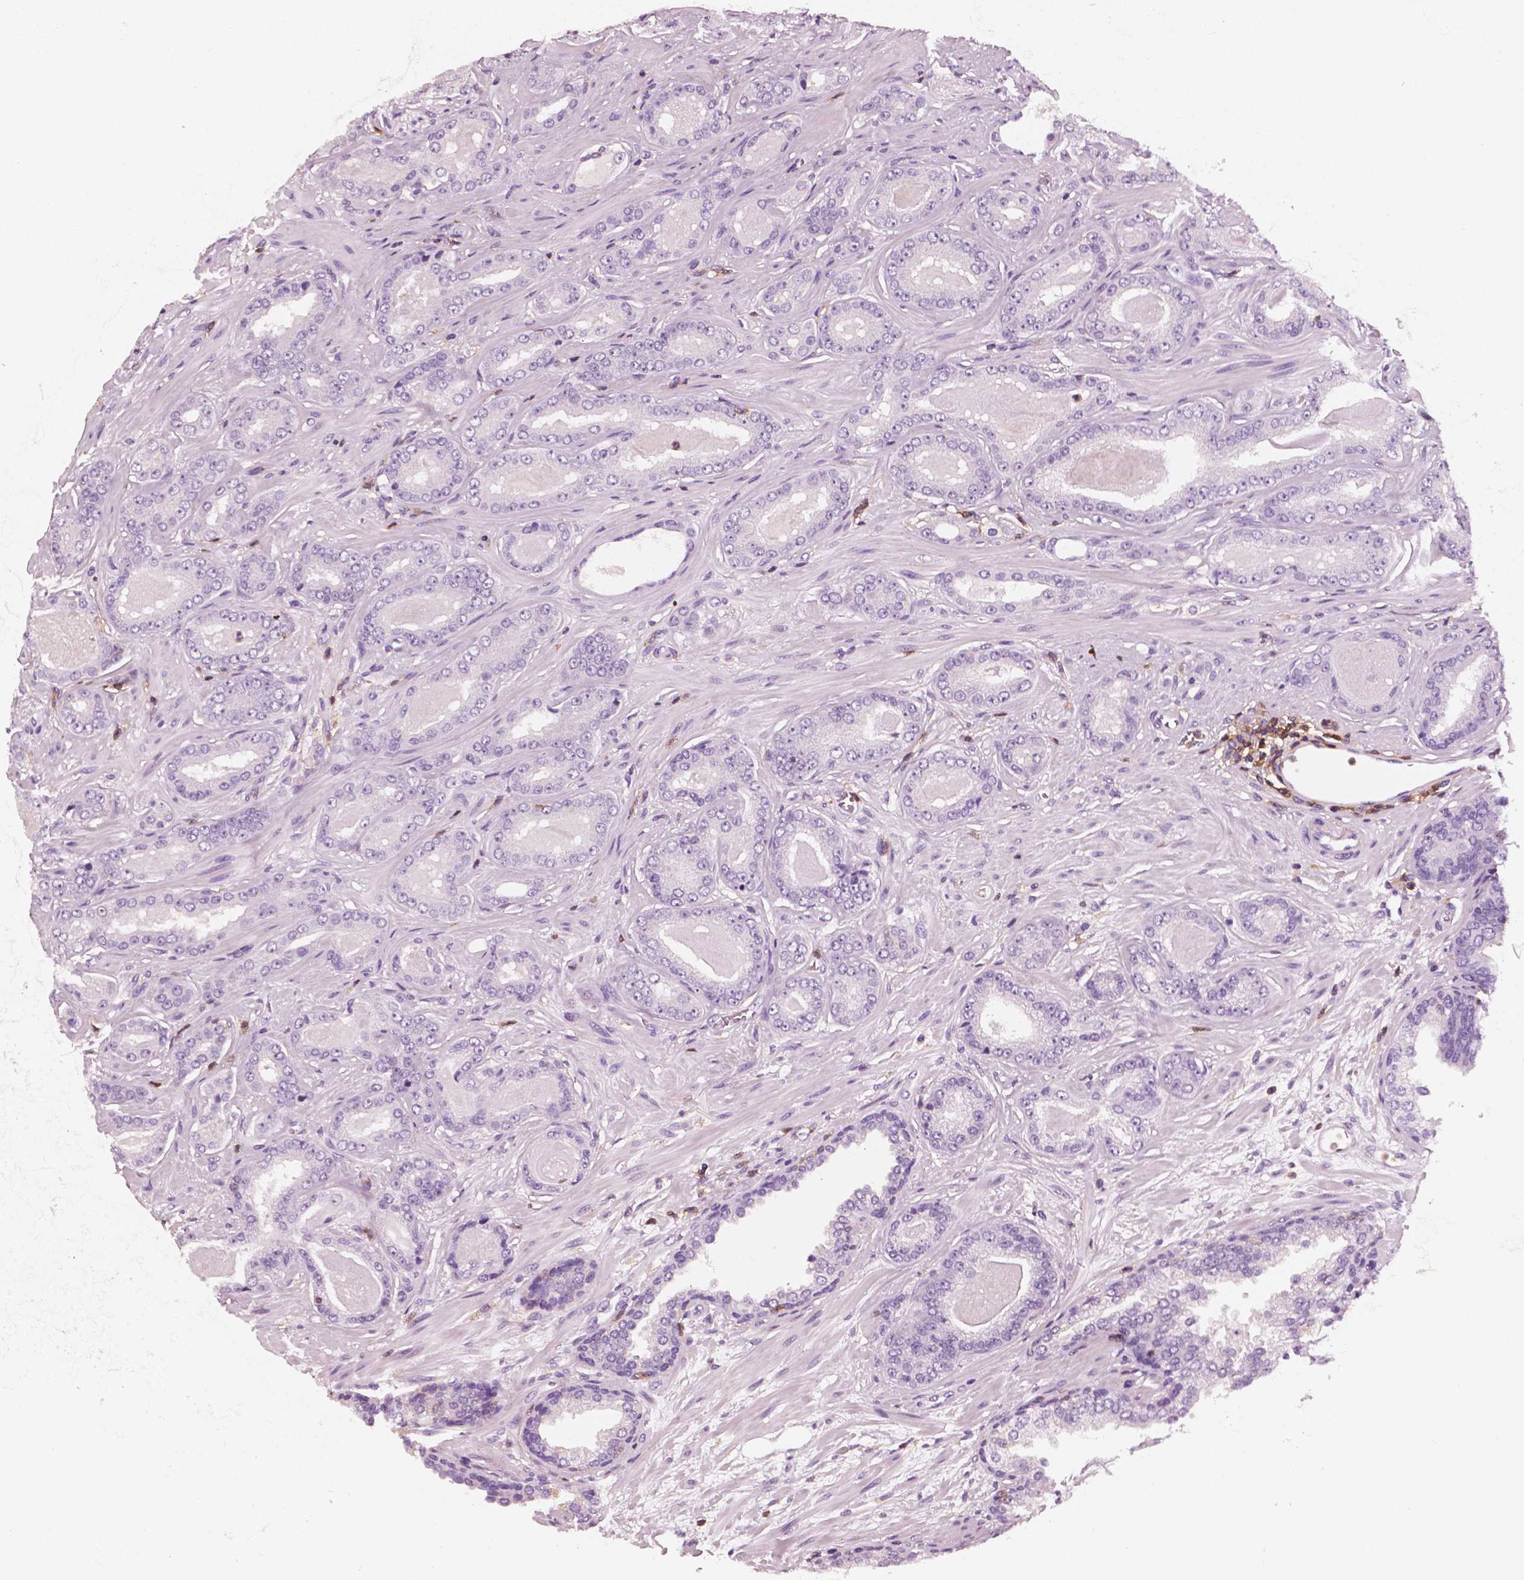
{"staining": {"intensity": "negative", "quantity": "none", "location": "none"}, "tissue": "prostate cancer", "cell_type": "Tumor cells", "image_type": "cancer", "snomed": [{"axis": "morphology", "description": "Adenocarcinoma, Low grade"}, {"axis": "topography", "description": "Prostate"}], "caption": "Prostate cancer (adenocarcinoma (low-grade)) stained for a protein using immunohistochemistry (IHC) displays no staining tumor cells.", "gene": "PTPRC", "patient": {"sex": "male", "age": 61}}